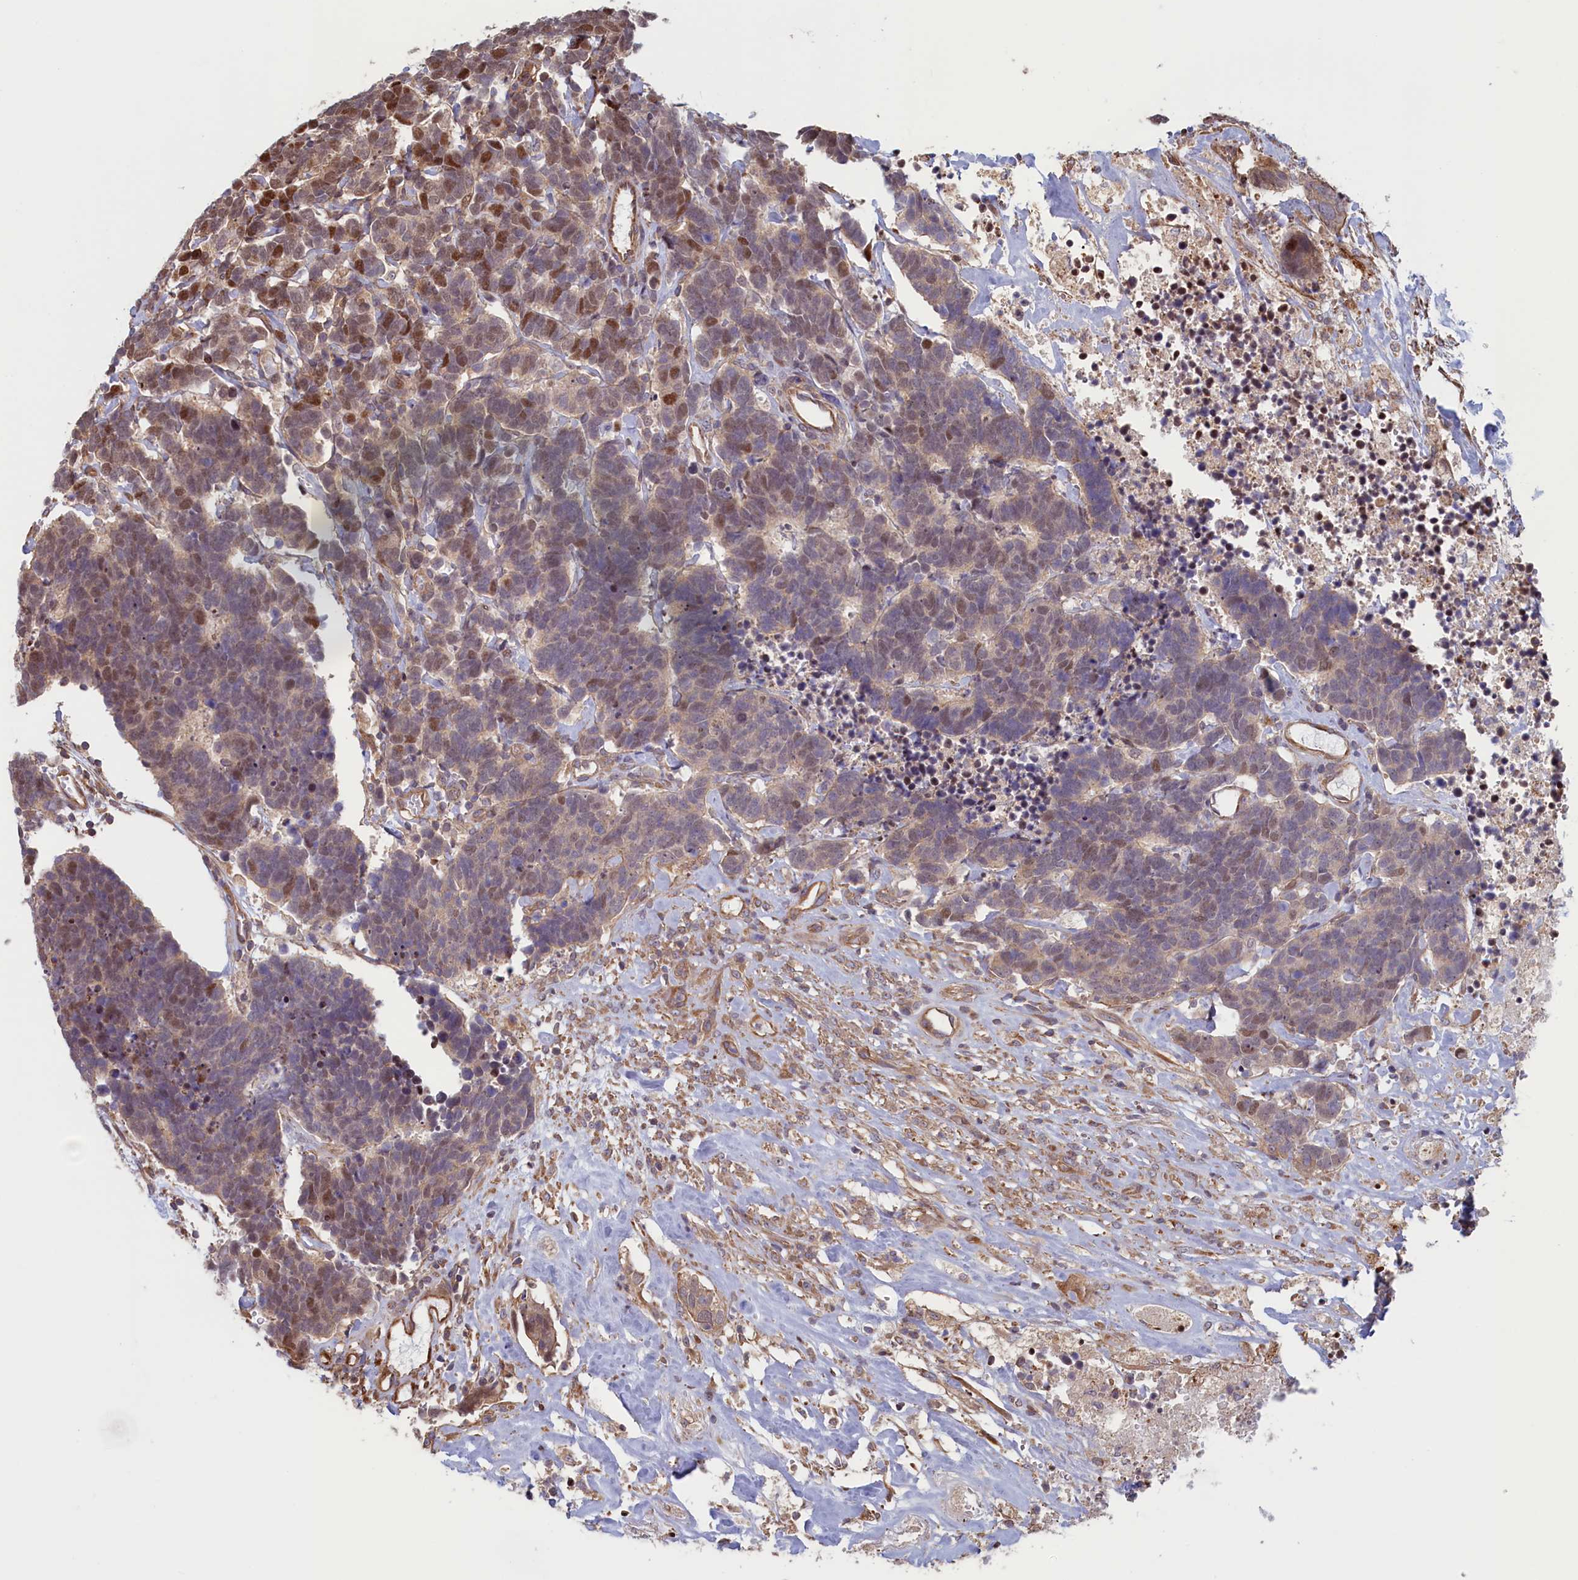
{"staining": {"intensity": "moderate", "quantity": ">75%", "location": "cytoplasmic/membranous,nuclear"}, "tissue": "carcinoid", "cell_type": "Tumor cells", "image_type": "cancer", "snomed": [{"axis": "morphology", "description": "Carcinoma, NOS"}, {"axis": "morphology", "description": "Carcinoid, malignant, NOS"}, {"axis": "topography", "description": "Urinary bladder"}], "caption": "A medium amount of moderate cytoplasmic/membranous and nuclear positivity is seen in about >75% of tumor cells in carcinoid tissue.", "gene": "RILPL1", "patient": {"sex": "male", "age": 57}}